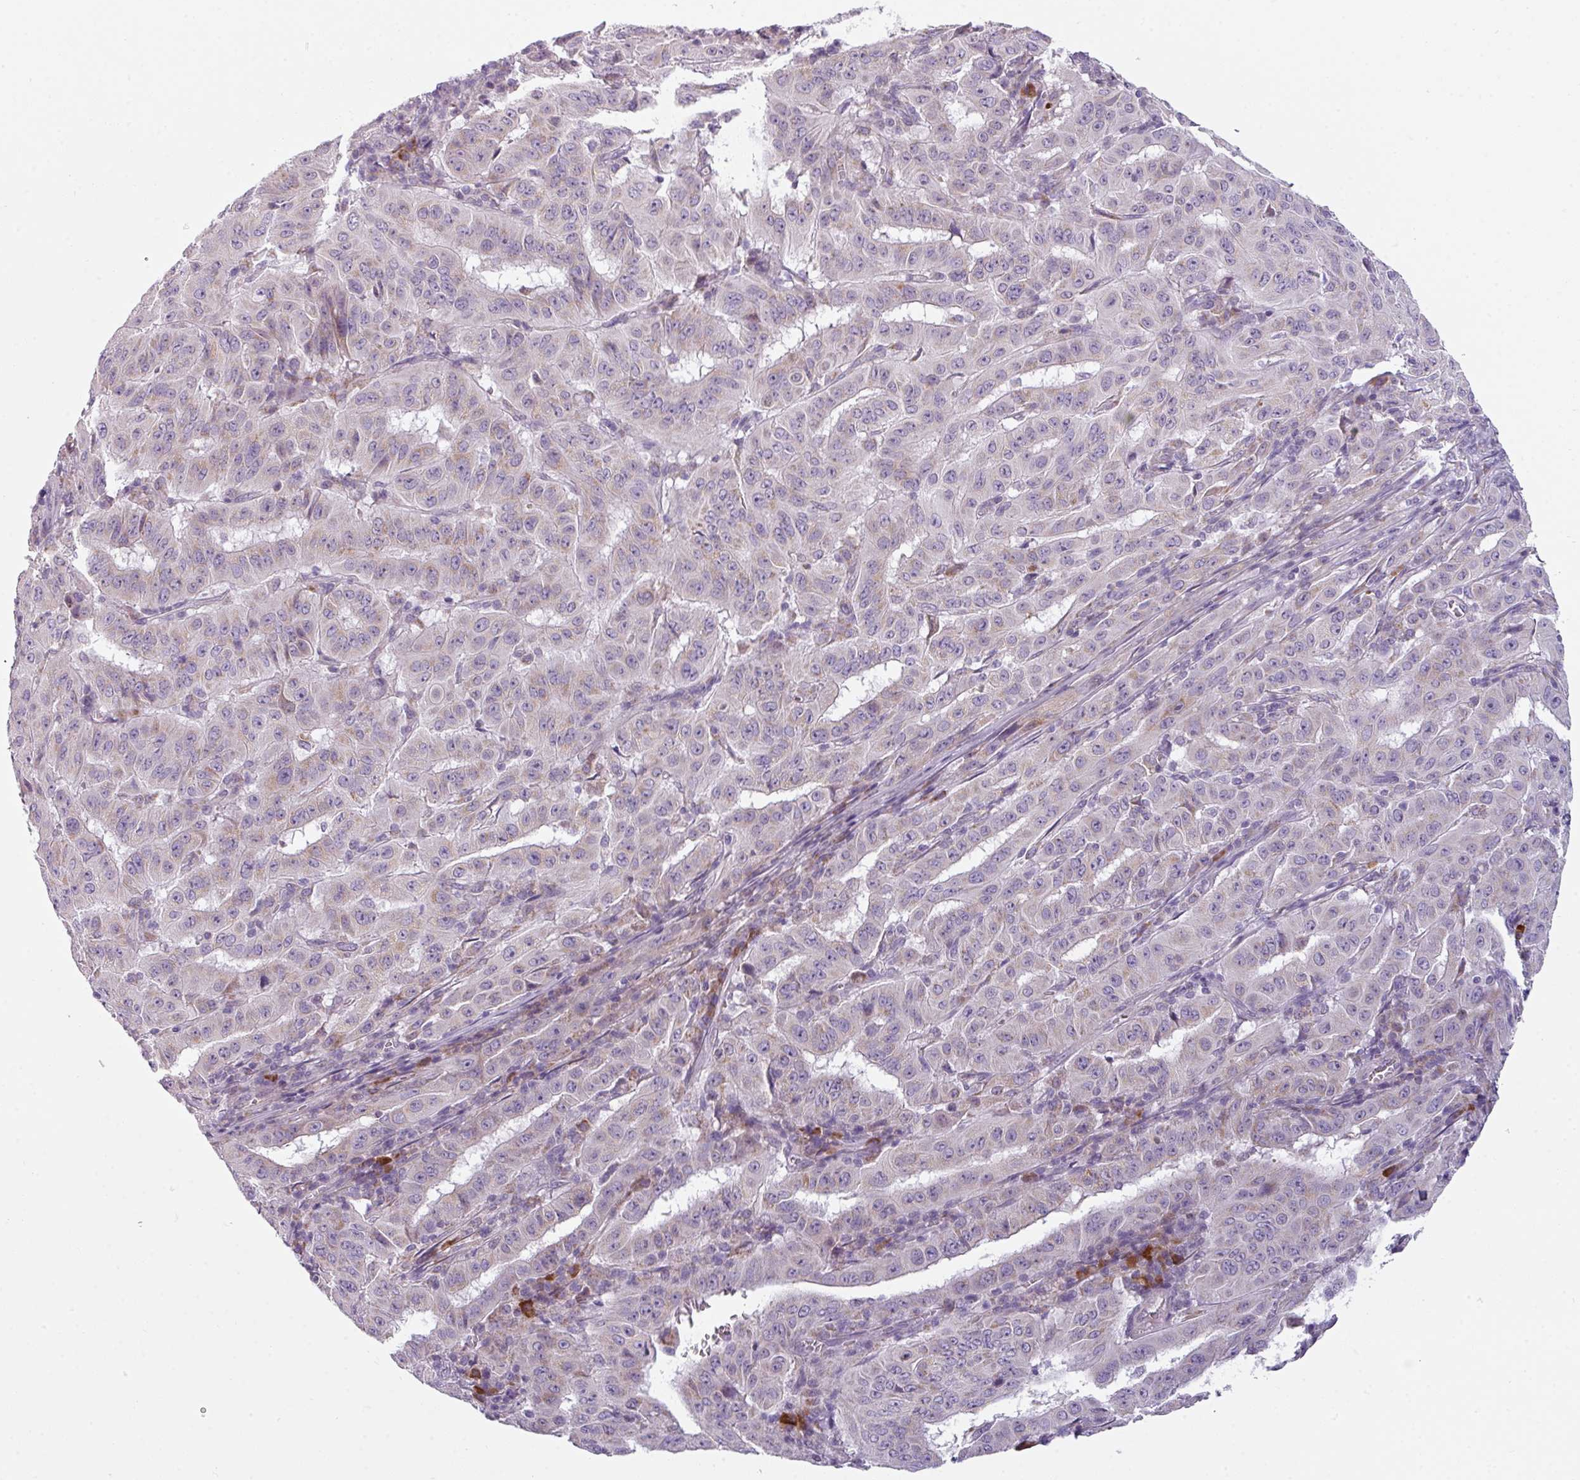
{"staining": {"intensity": "negative", "quantity": "none", "location": "none"}, "tissue": "pancreatic cancer", "cell_type": "Tumor cells", "image_type": "cancer", "snomed": [{"axis": "morphology", "description": "Adenocarcinoma, NOS"}, {"axis": "topography", "description": "Pancreas"}], "caption": "DAB (3,3'-diaminobenzidine) immunohistochemical staining of pancreatic cancer reveals no significant expression in tumor cells.", "gene": "C2orf68", "patient": {"sex": "male", "age": 63}}